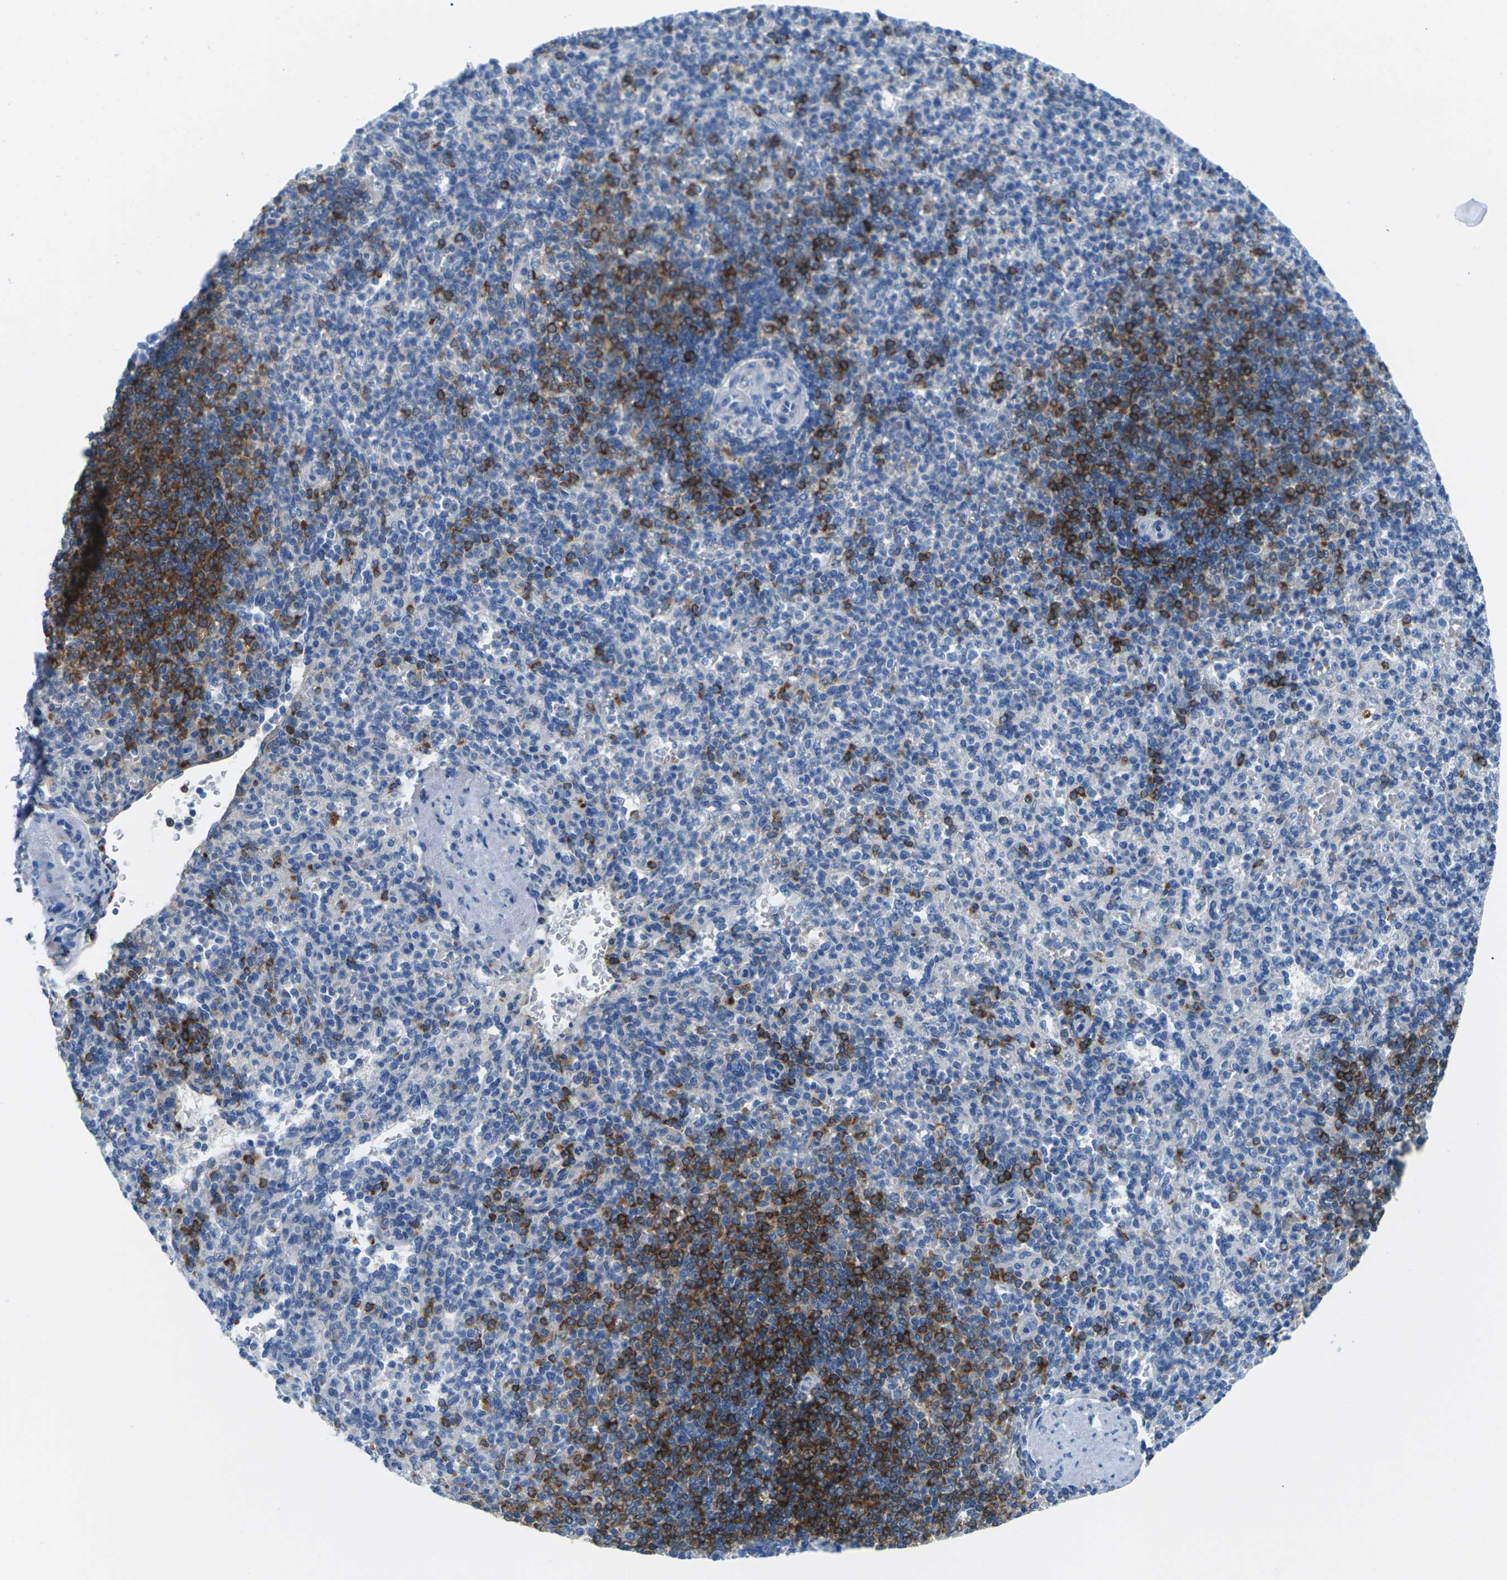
{"staining": {"intensity": "strong", "quantity": "<25%", "location": "cytoplasmic/membranous"}, "tissue": "spleen", "cell_type": "Cells in red pulp", "image_type": "normal", "snomed": [{"axis": "morphology", "description": "Normal tissue, NOS"}, {"axis": "topography", "description": "Spleen"}], "caption": "A micrograph showing strong cytoplasmic/membranous positivity in approximately <25% of cells in red pulp in benign spleen, as visualized by brown immunohistochemical staining.", "gene": "SYNGR2", "patient": {"sex": "female", "age": 74}}